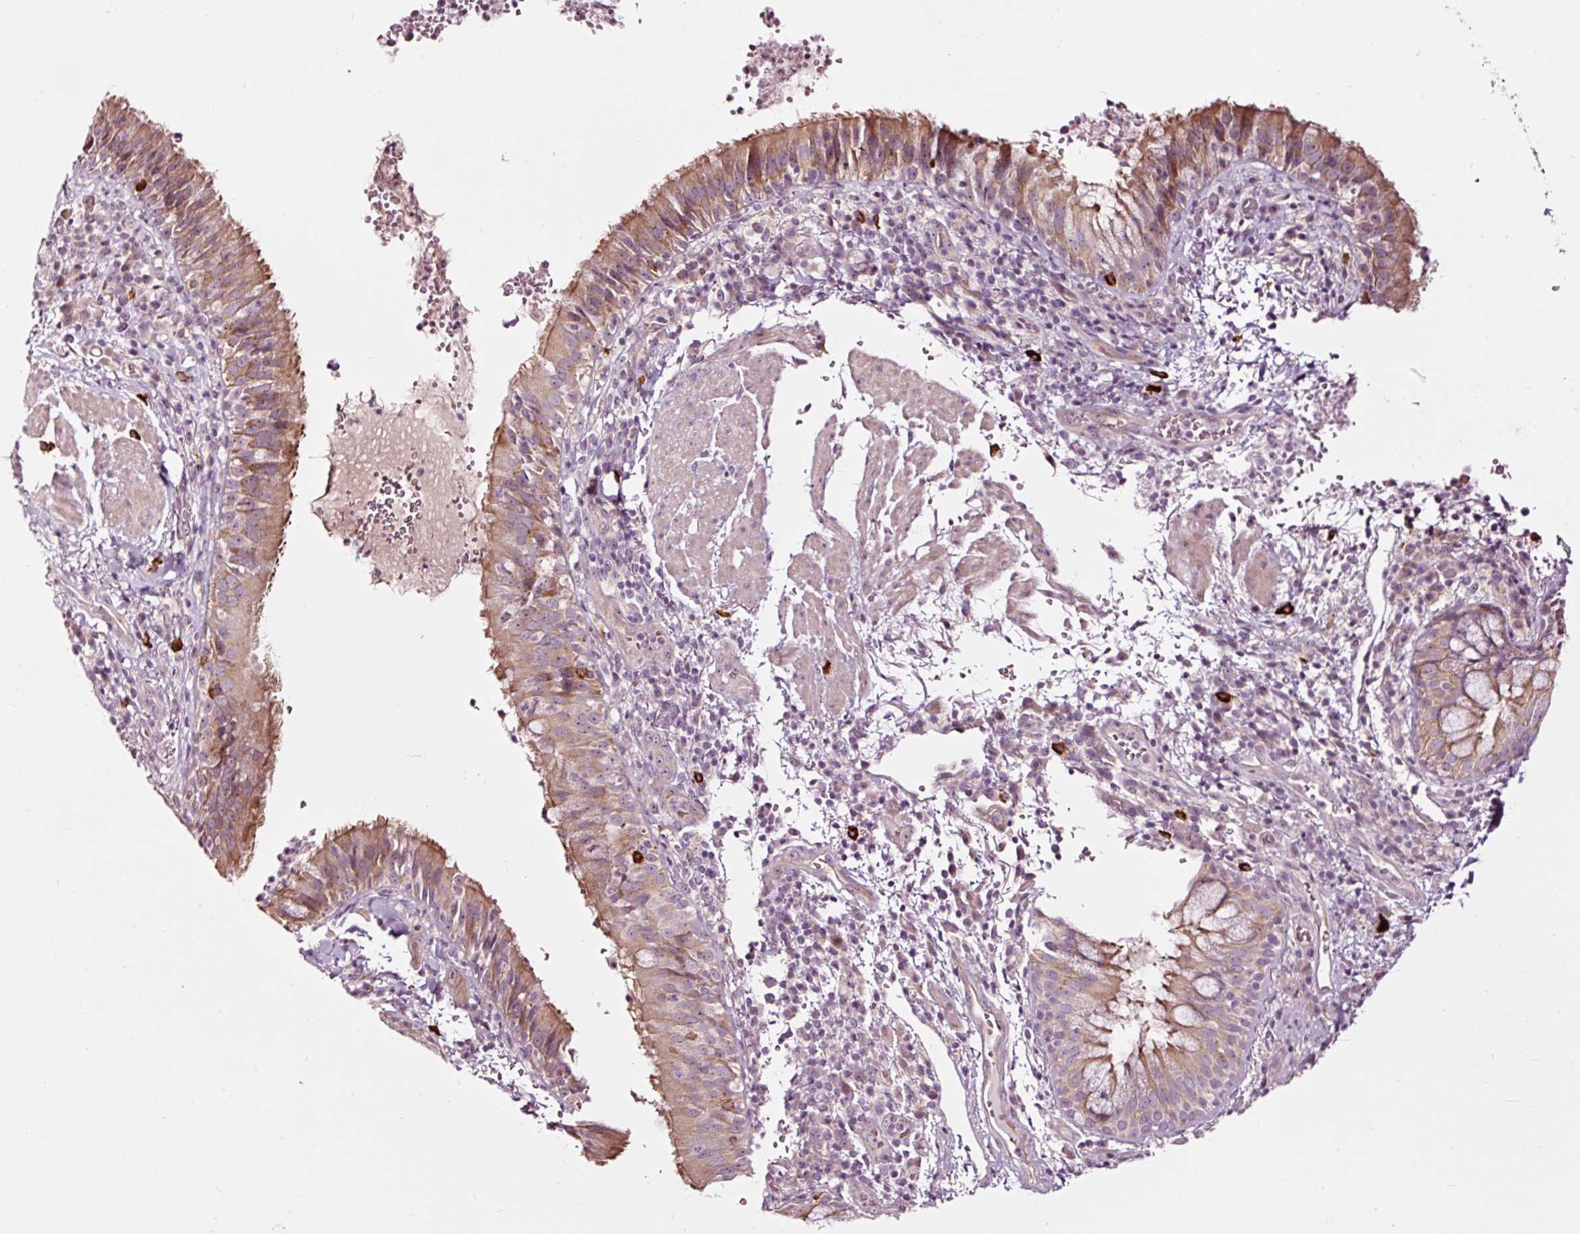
{"staining": {"intensity": "moderate", "quantity": ">75%", "location": "cytoplasmic/membranous"}, "tissue": "bronchus", "cell_type": "Respiratory epithelial cells", "image_type": "normal", "snomed": [{"axis": "morphology", "description": "Normal tissue, NOS"}, {"axis": "topography", "description": "Cartilage tissue"}, {"axis": "topography", "description": "Bronchus"}], "caption": "Moderate cytoplasmic/membranous protein positivity is identified in about >75% of respiratory epithelial cells in bronchus.", "gene": "UTP14A", "patient": {"sex": "male", "age": 56}}